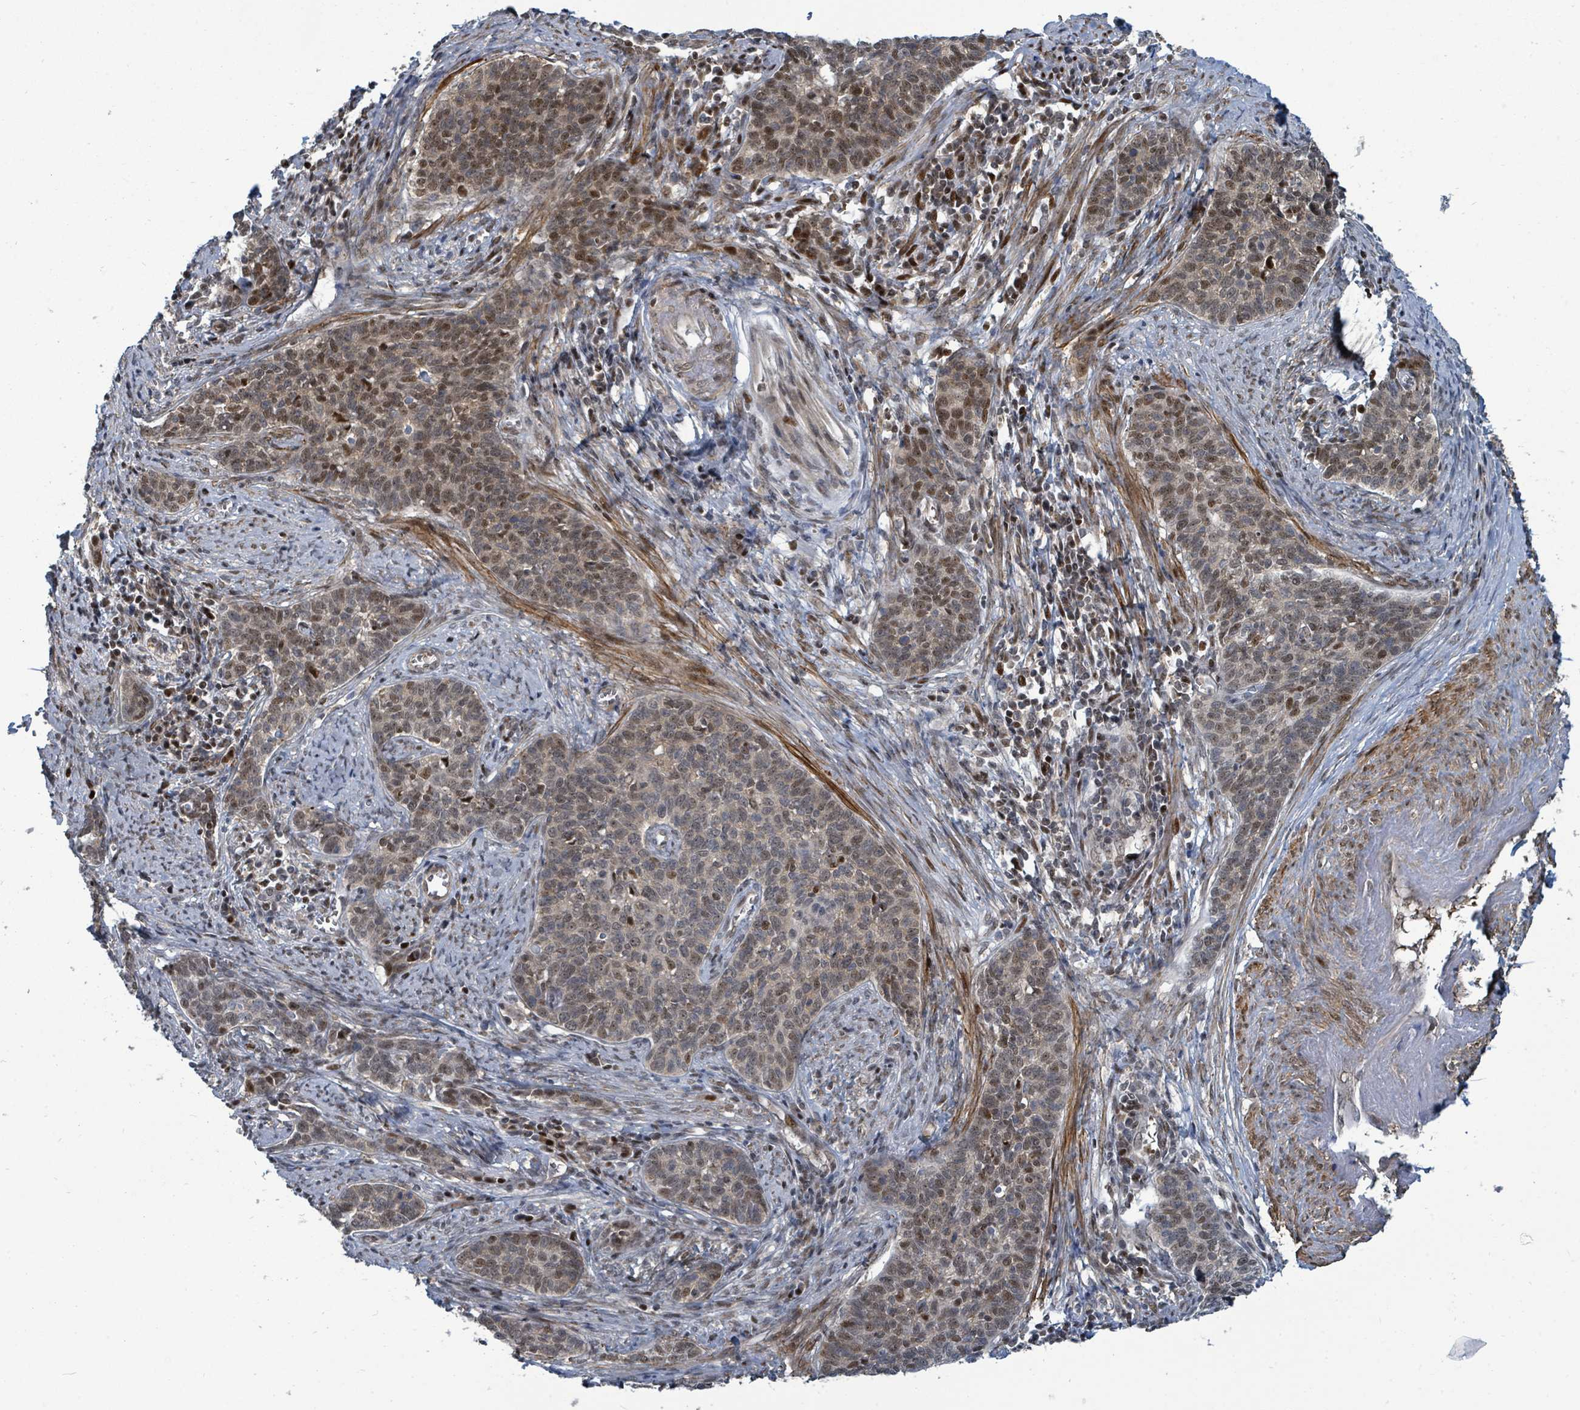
{"staining": {"intensity": "moderate", "quantity": "25%-75%", "location": "nuclear"}, "tissue": "cervical cancer", "cell_type": "Tumor cells", "image_type": "cancer", "snomed": [{"axis": "morphology", "description": "Squamous cell carcinoma, NOS"}, {"axis": "topography", "description": "Cervix"}], "caption": "Cervical cancer tissue displays moderate nuclear expression in approximately 25%-75% of tumor cells", "gene": "TRDMT1", "patient": {"sex": "female", "age": 39}}